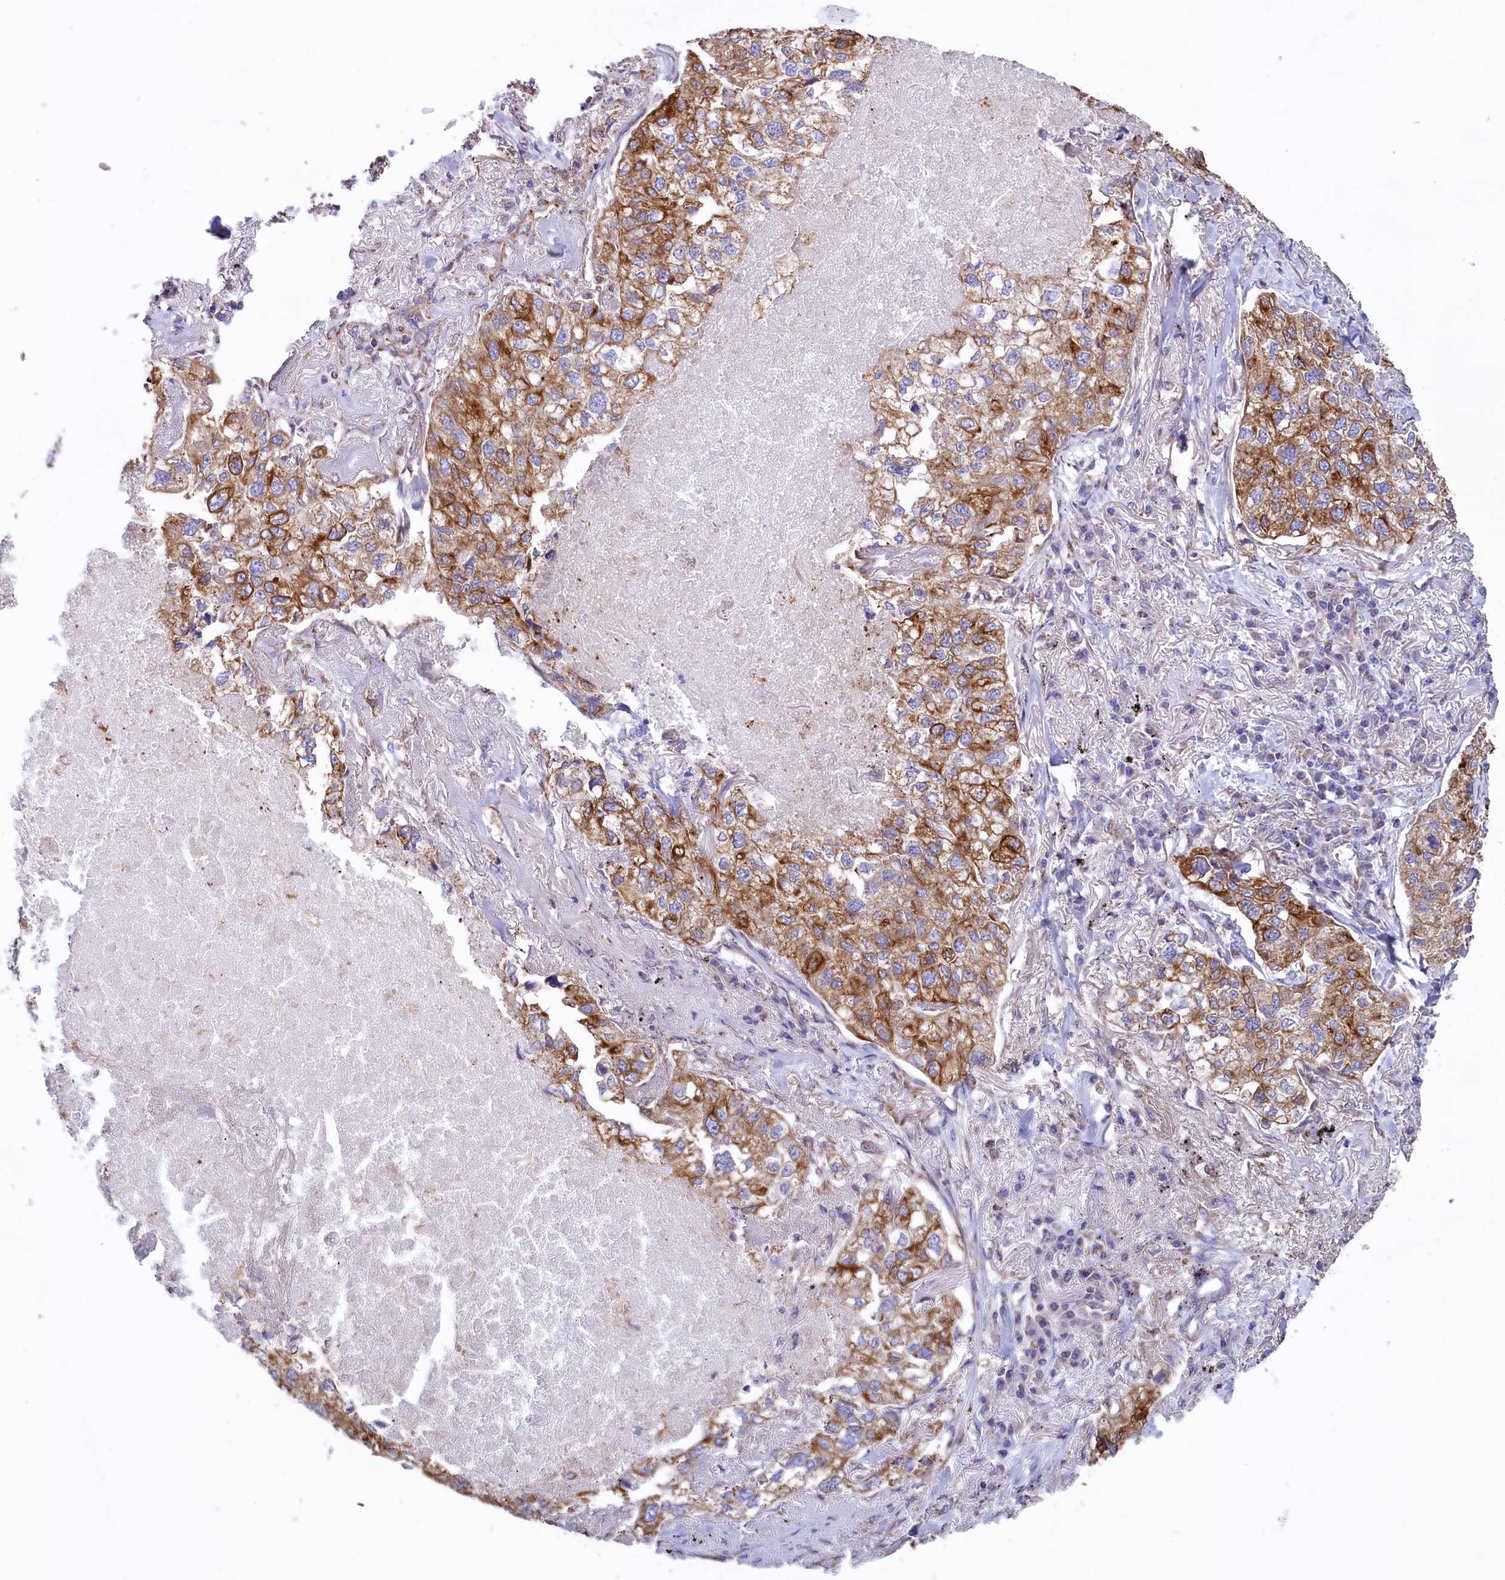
{"staining": {"intensity": "moderate", "quantity": ">75%", "location": "cytoplasmic/membranous"}, "tissue": "lung cancer", "cell_type": "Tumor cells", "image_type": "cancer", "snomed": [{"axis": "morphology", "description": "Adenocarcinoma, NOS"}, {"axis": "topography", "description": "Lung"}], "caption": "The histopathology image displays a brown stain indicating the presence of a protein in the cytoplasmic/membranous of tumor cells in lung cancer.", "gene": "GATB", "patient": {"sex": "male", "age": 65}}